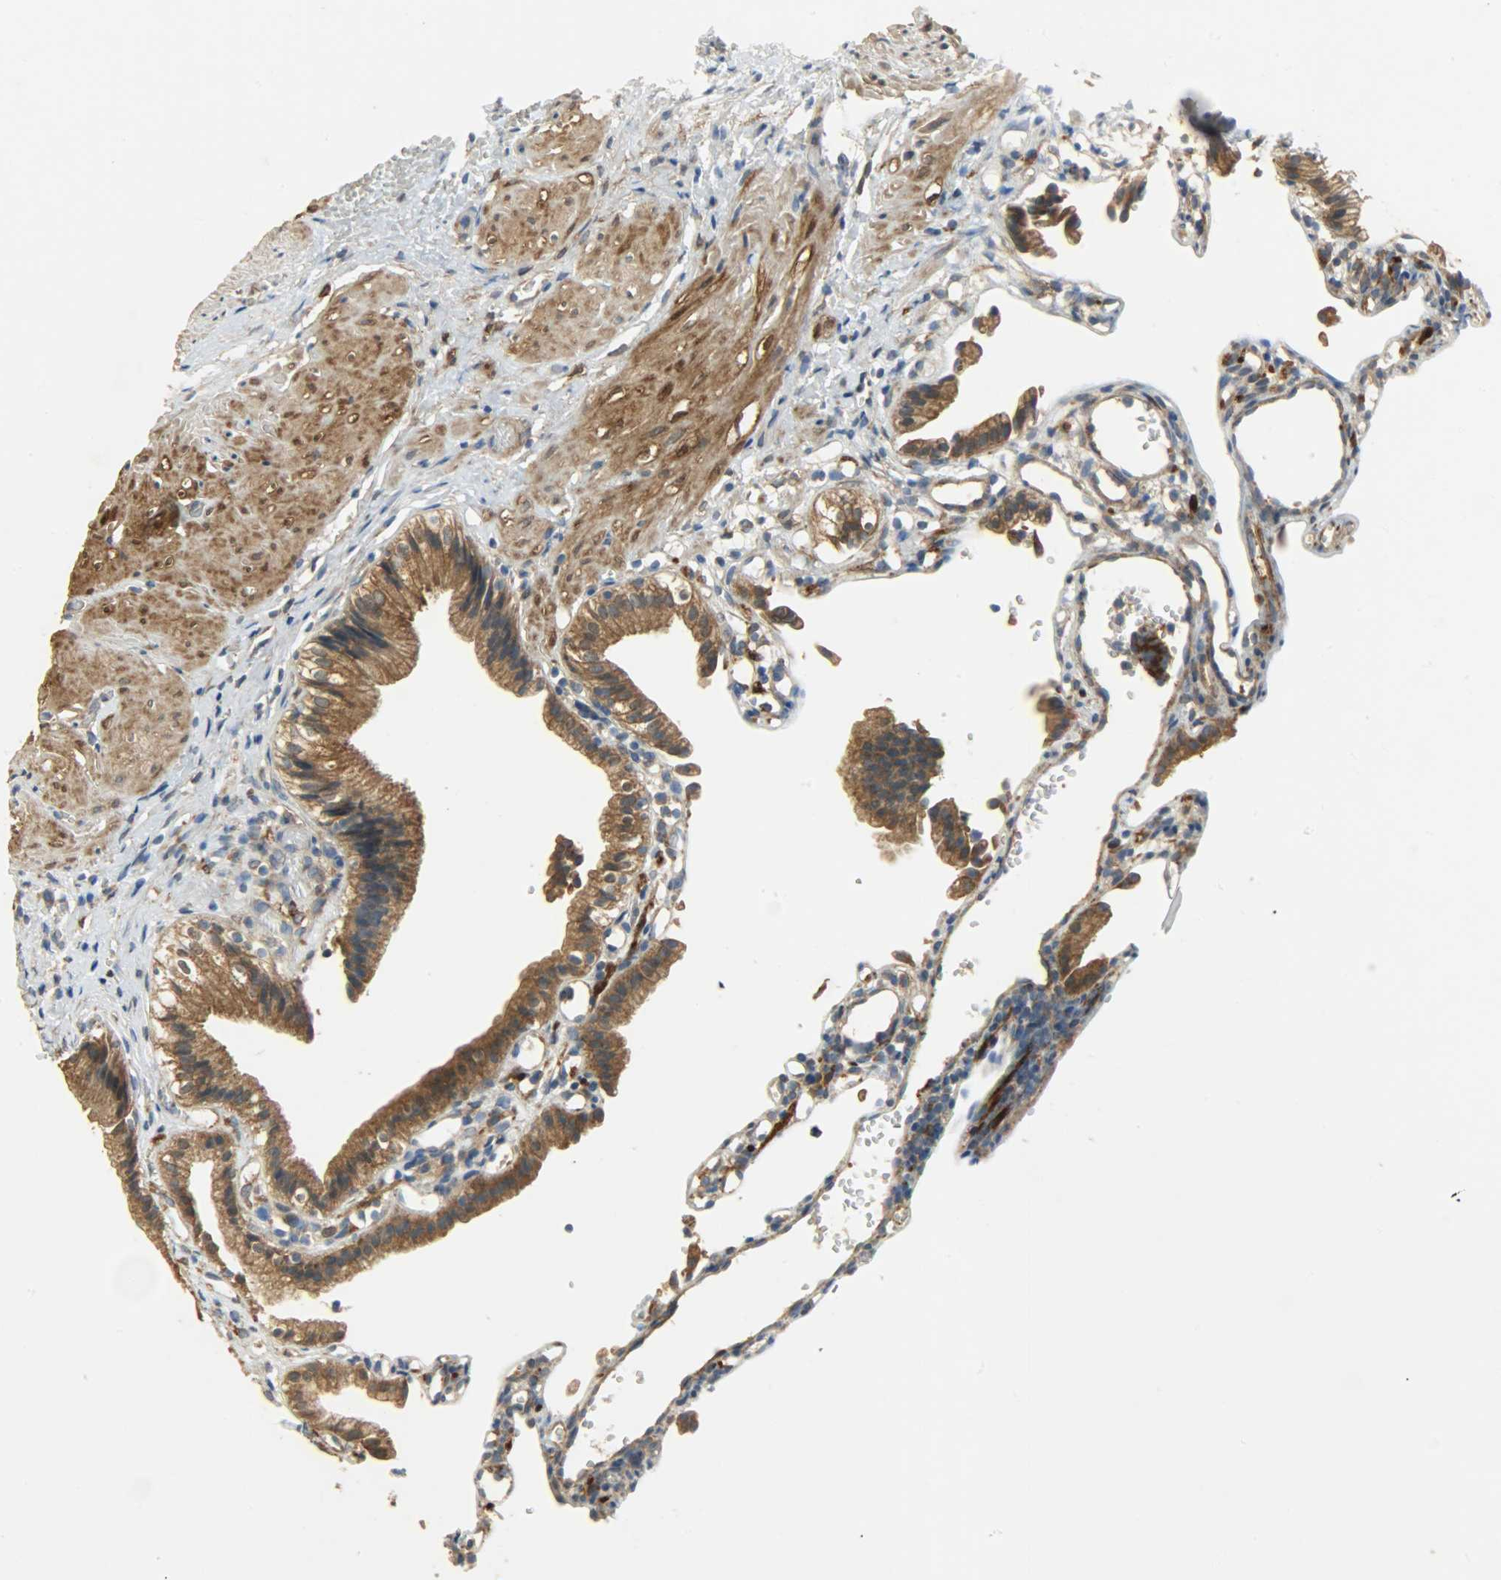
{"staining": {"intensity": "strong", "quantity": ">75%", "location": "cytoplasmic/membranous"}, "tissue": "gallbladder", "cell_type": "Glandular cells", "image_type": "normal", "snomed": [{"axis": "morphology", "description": "Normal tissue, NOS"}, {"axis": "topography", "description": "Gallbladder"}], "caption": "Immunohistochemical staining of normal gallbladder displays >75% levels of strong cytoplasmic/membranous protein staining in approximately >75% of glandular cells. Immunohistochemistry stains the protein in brown and the nuclei are stained blue.", "gene": "C1orf198", "patient": {"sex": "male", "age": 65}}